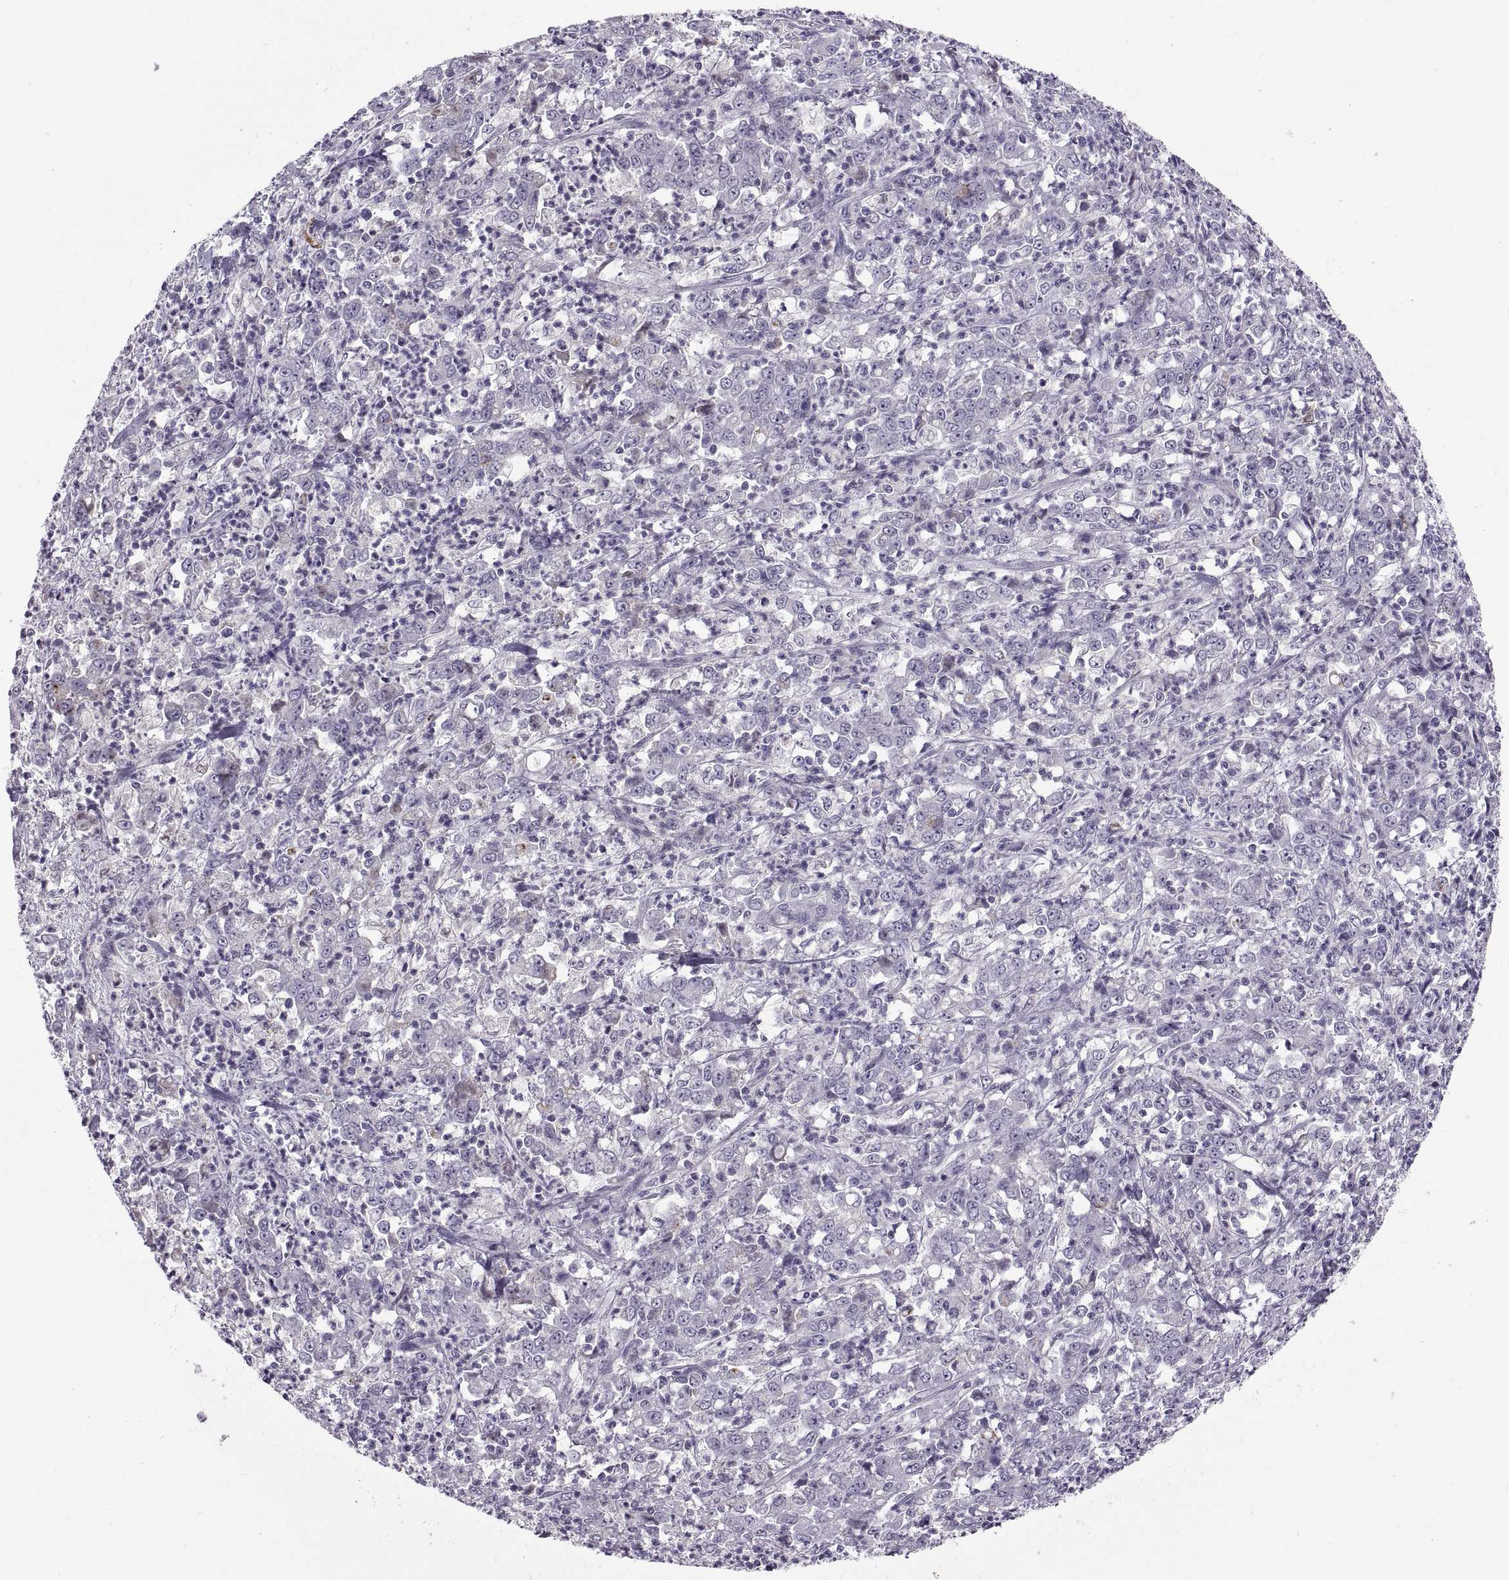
{"staining": {"intensity": "negative", "quantity": "none", "location": "none"}, "tissue": "stomach cancer", "cell_type": "Tumor cells", "image_type": "cancer", "snomed": [{"axis": "morphology", "description": "Adenocarcinoma, NOS"}, {"axis": "topography", "description": "Stomach, lower"}], "caption": "Stomach adenocarcinoma was stained to show a protein in brown. There is no significant expression in tumor cells.", "gene": "CHCT1", "patient": {"sex": "female", "age": 71}}